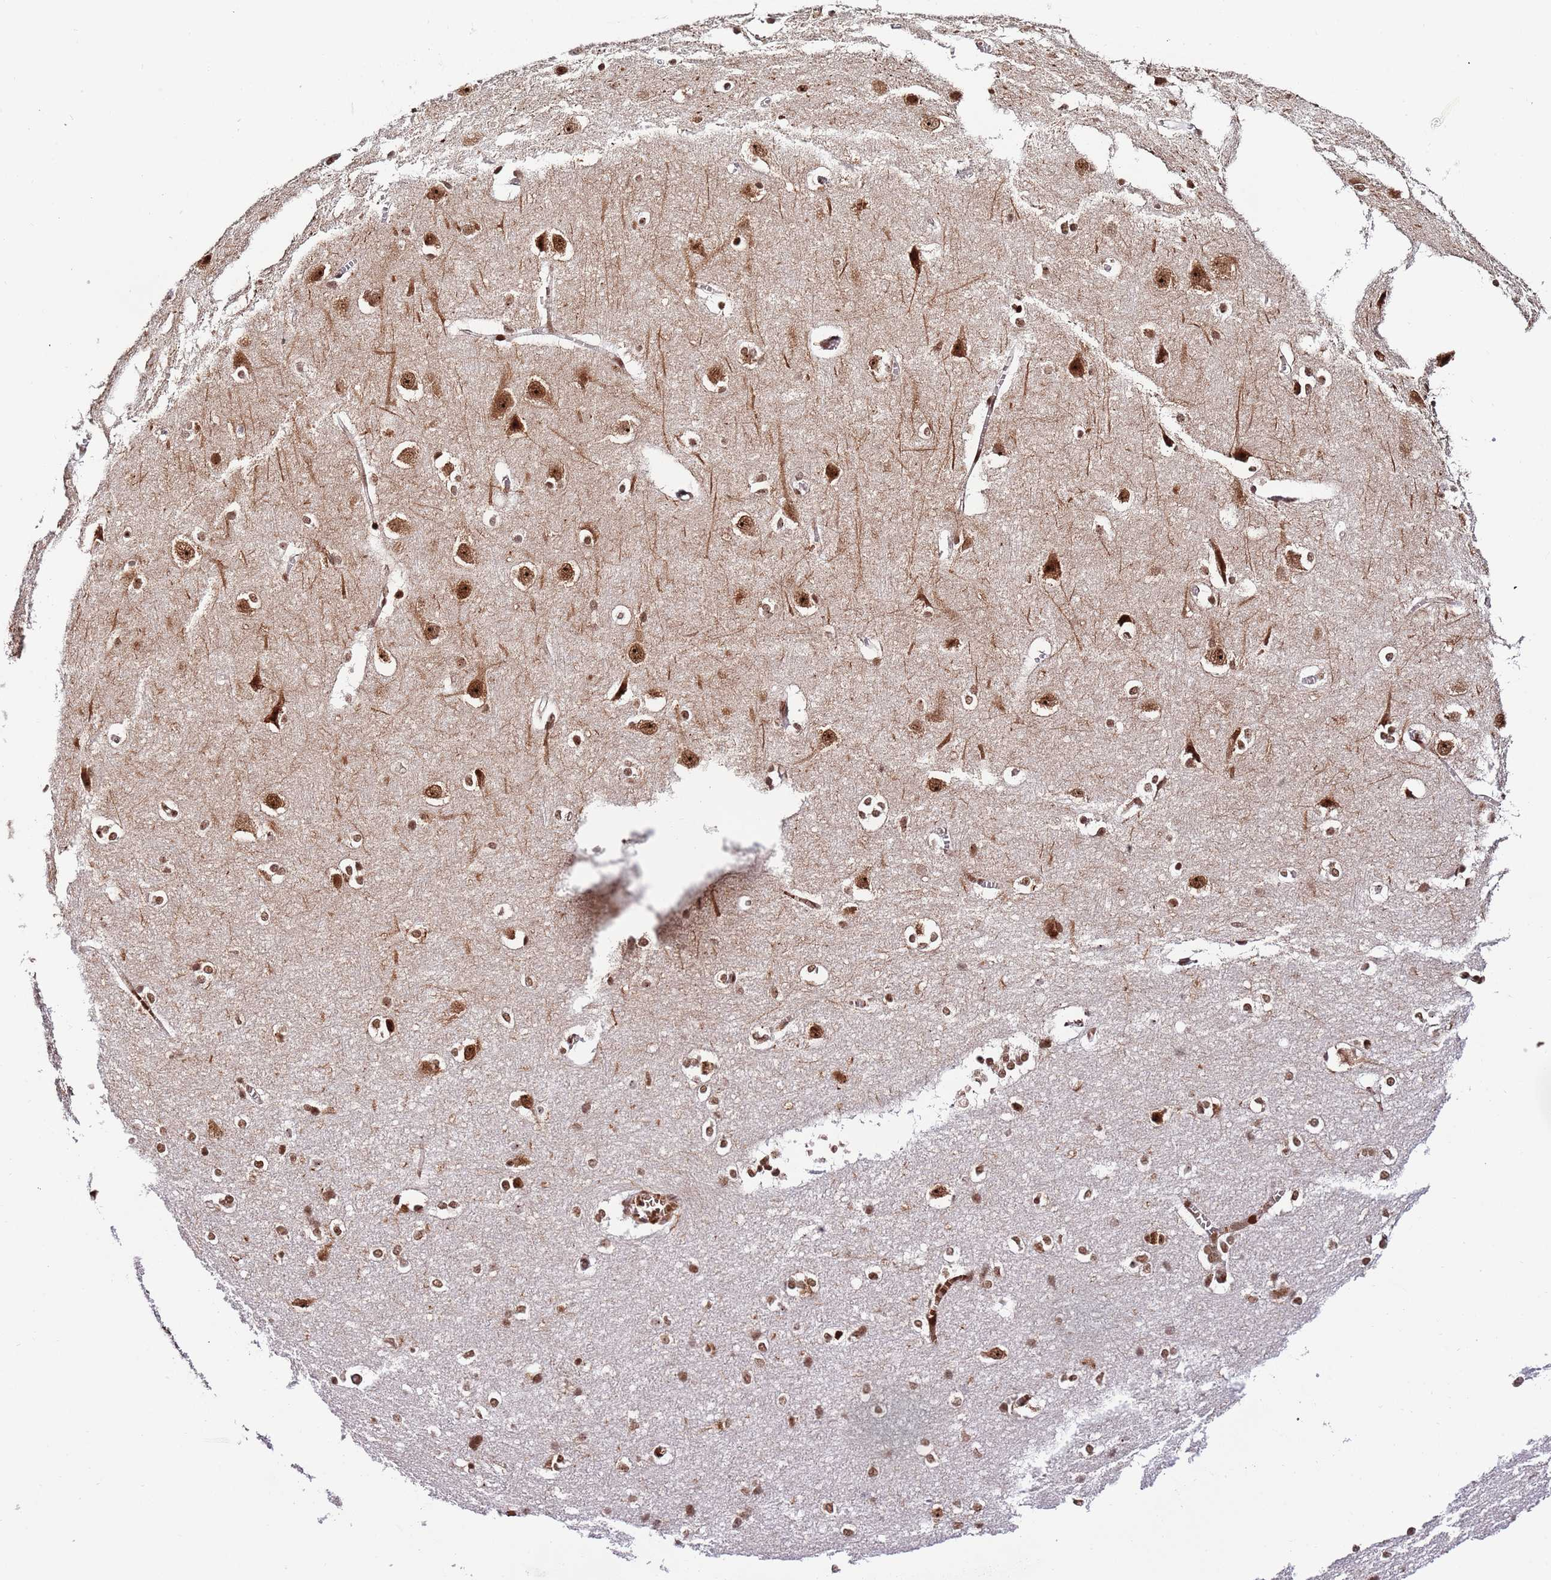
{"staining": {"intensity": "moderate", "quantity": ">75%", "location": "cytoplasmic/membranous,nuclear"}, "tissue": "cerebral cortex", "cell_type": "Endothelial cells", "image_type": "normal", "snomed": [{"axis": "morphology", "description": "Normal tissue, NOS"}, {"axis": "topography", "description": "Cerebral cortex"}], "caption": "Protein analysis of normal cerebral cortex demonstrates moderate cytoplasmic/membranous,nuclear expression in approximately >75% of endothelial cells.", "gene": "RIF1", "patient": {"sex": "male", "age": 37}}